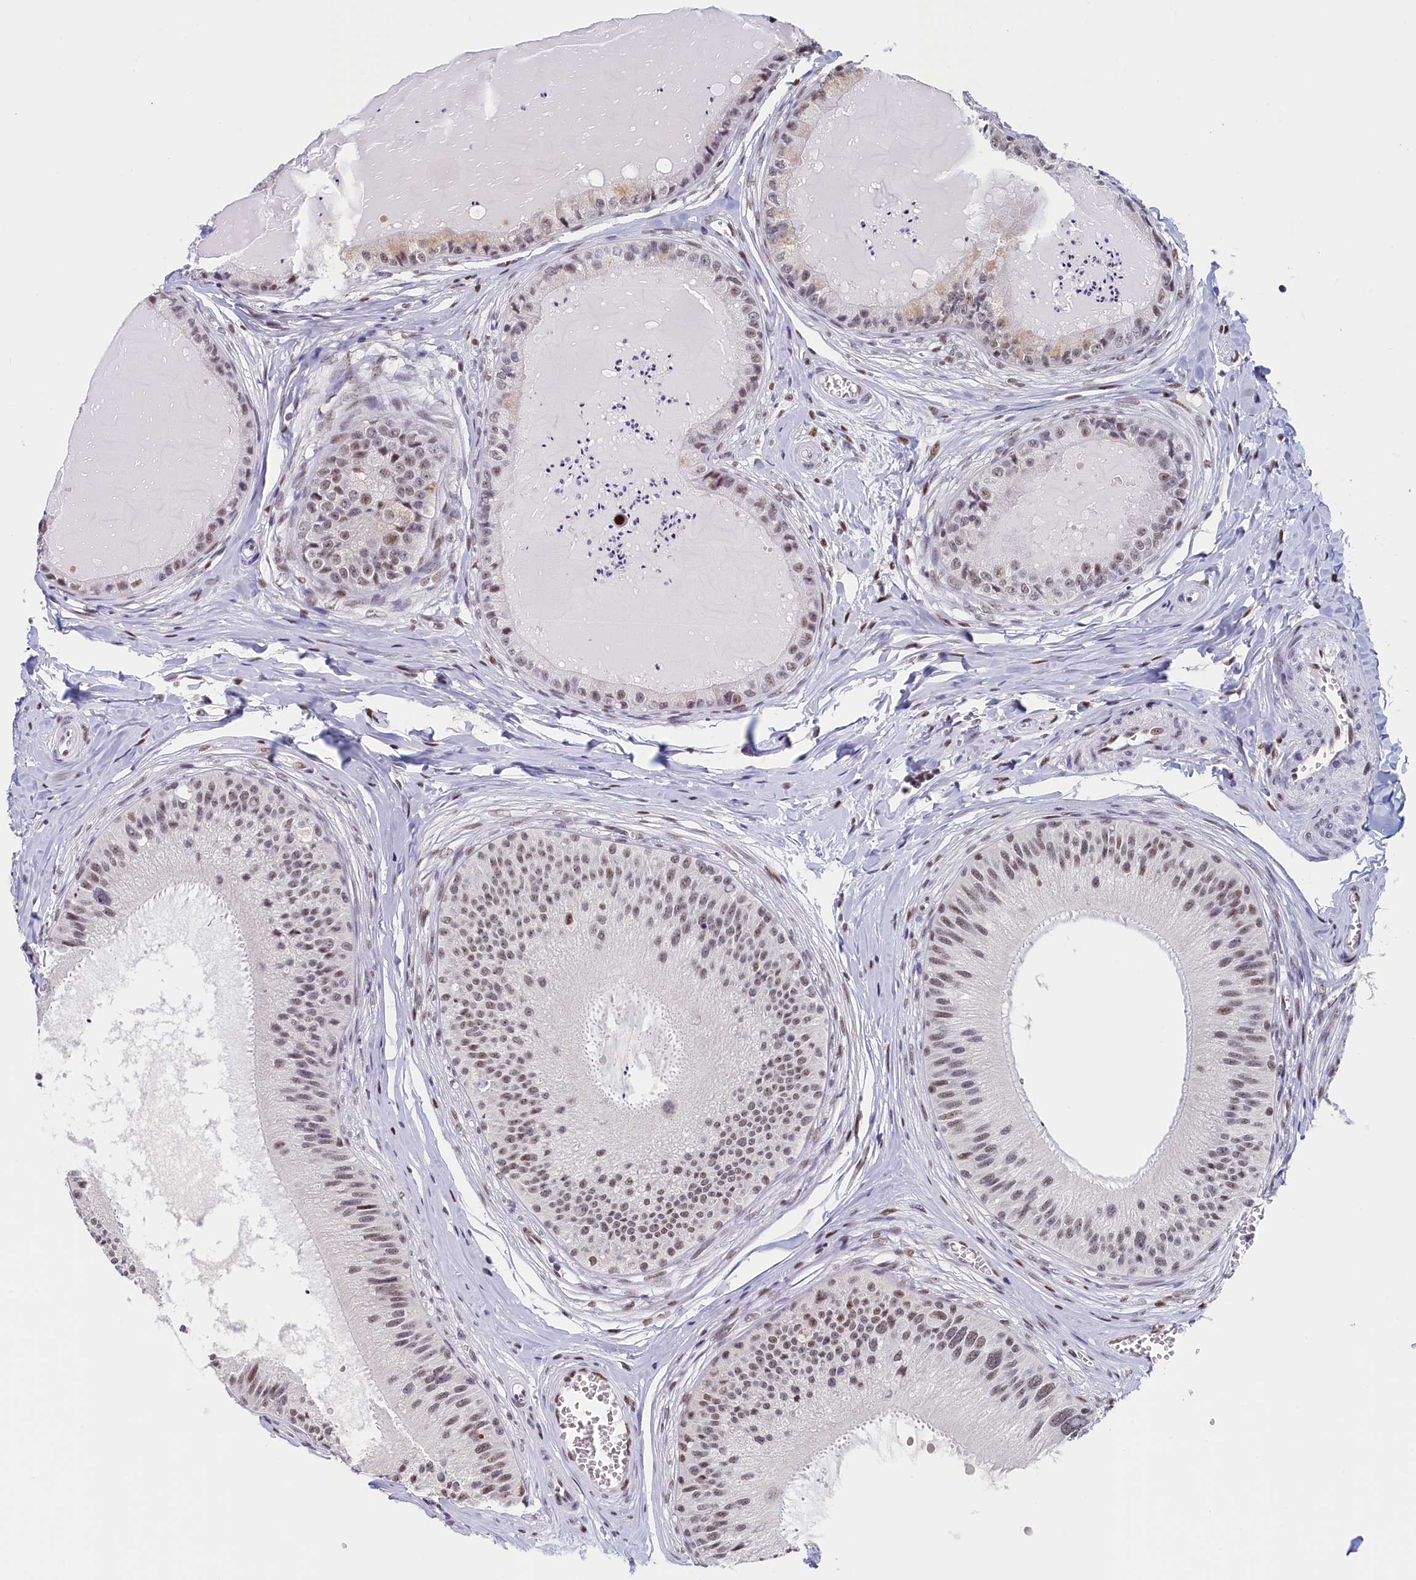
{"staining": {"intensity": "strong", "quantity": "25%-75%", "location": "nuclear"}, "tissue": "epididymis", "cell_type": "Glandular cells", "image_type": "normal", "snomed": [{"axis": "morphology", "description": "Normal tissue, NOS"}, {"axis": "topography", "description": "Epididymis"}], "caption": "This is an image of IHC staining of benign epididymis, which shows strong staining in the nuclear of glandular cells.", "gene": "MOSPD3", "patient": {"sex": "male", "age": 31}}